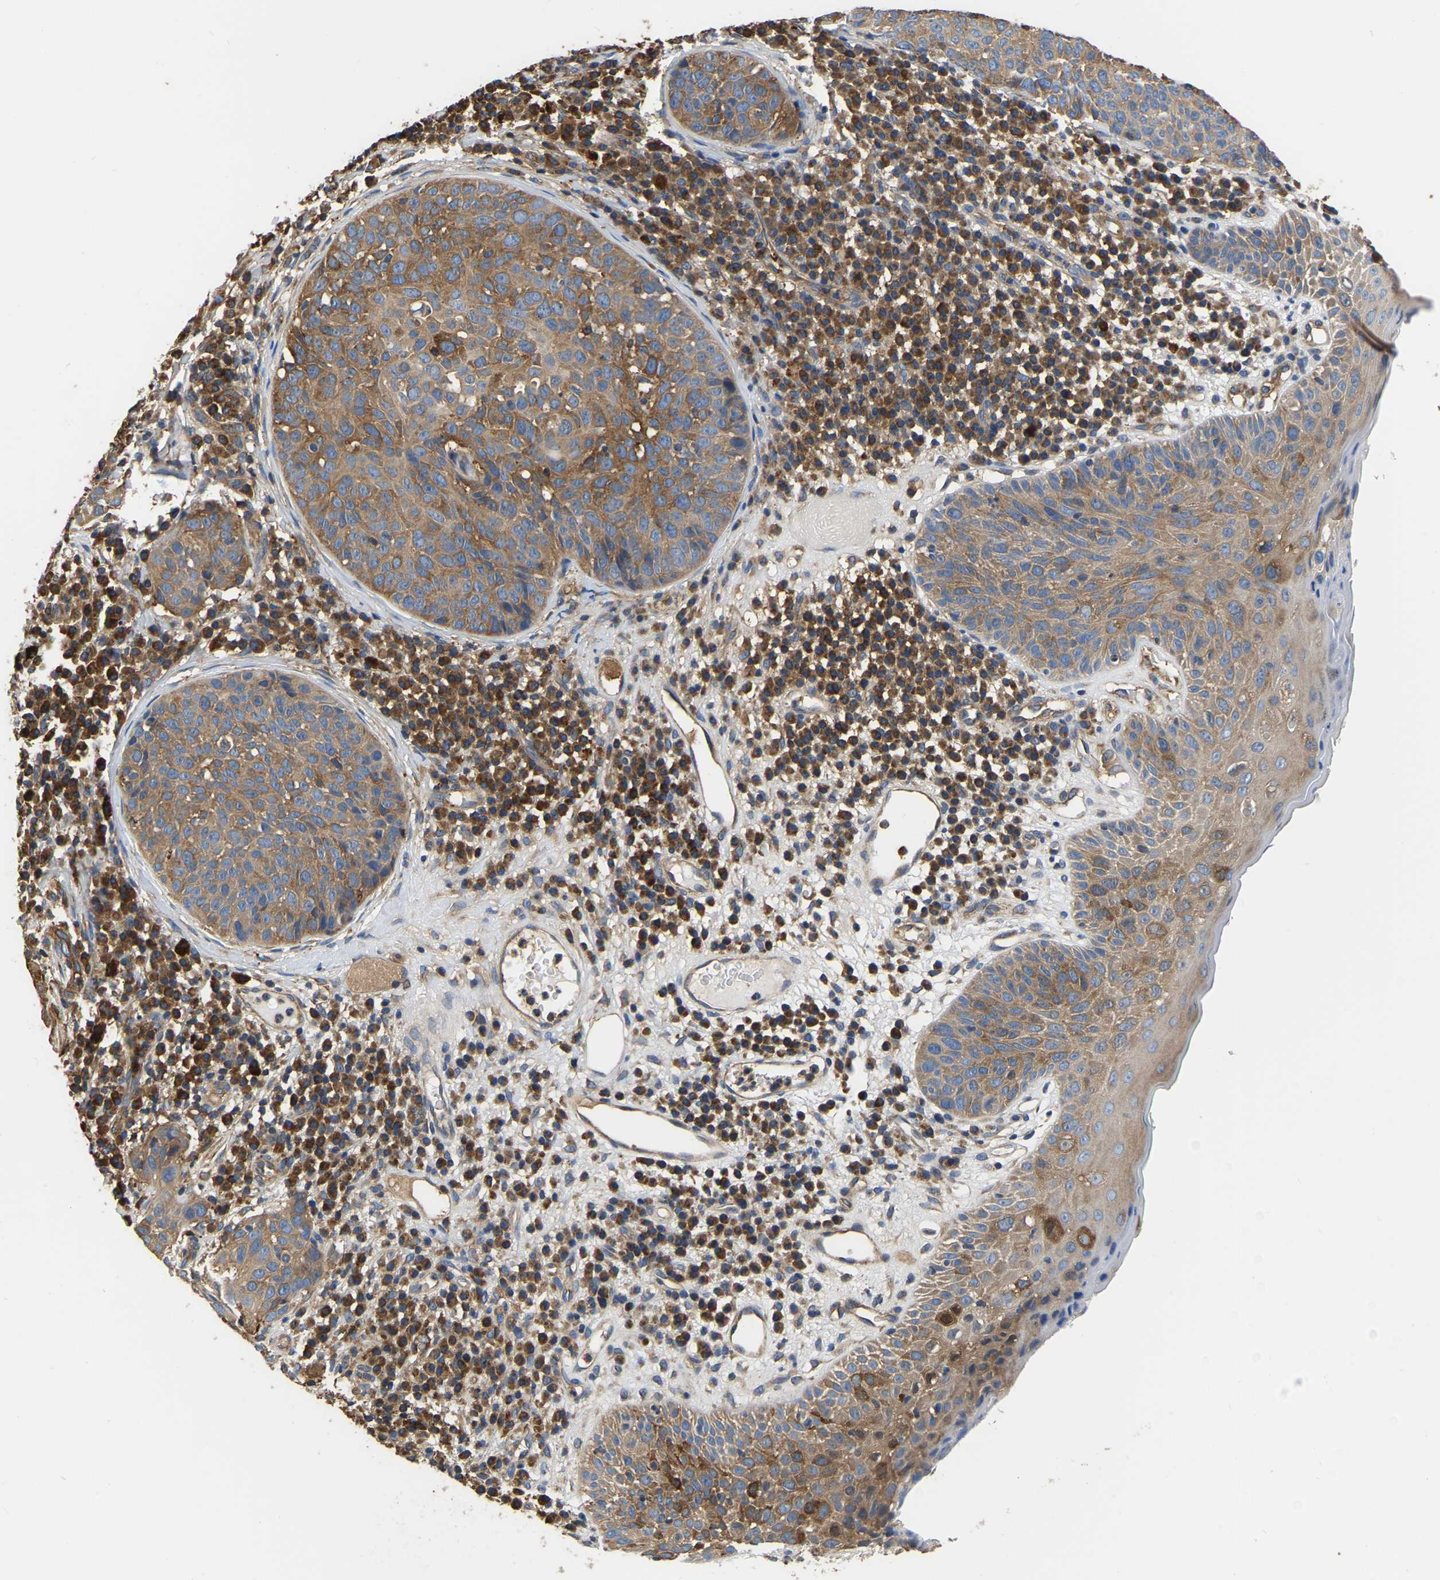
{"staining": {"intensity": "moderate", "quantity": ">75%", "location": "cytoplasmic/membranous"}, "tissue": "skin cancer", "cell_type": "Tumor cells", "image_type": "cancer", "snomed": [{"axis": "morphology", "description": "Squamous cell carcinoma in situ, NOS"}, {"axis": "morphology", "description": "Squamous cell carcinoma, NOS"}, {"axis": "topography", "description": "Skin"}], "caption": "Brown immunohistochemical staining in squamous cell carcinoma (skin) shows moderate cytoplasmic/membranous expression in approximately >75% of tumor cells. The staining is performed using DAB (3,3'-diaminobenzidine) brown chromogen to label protein expression. The nuclei are counter-stained blue using hematoxylin.", "gene": "GARS1", "patient": {"sex": "male", "age": 93}}